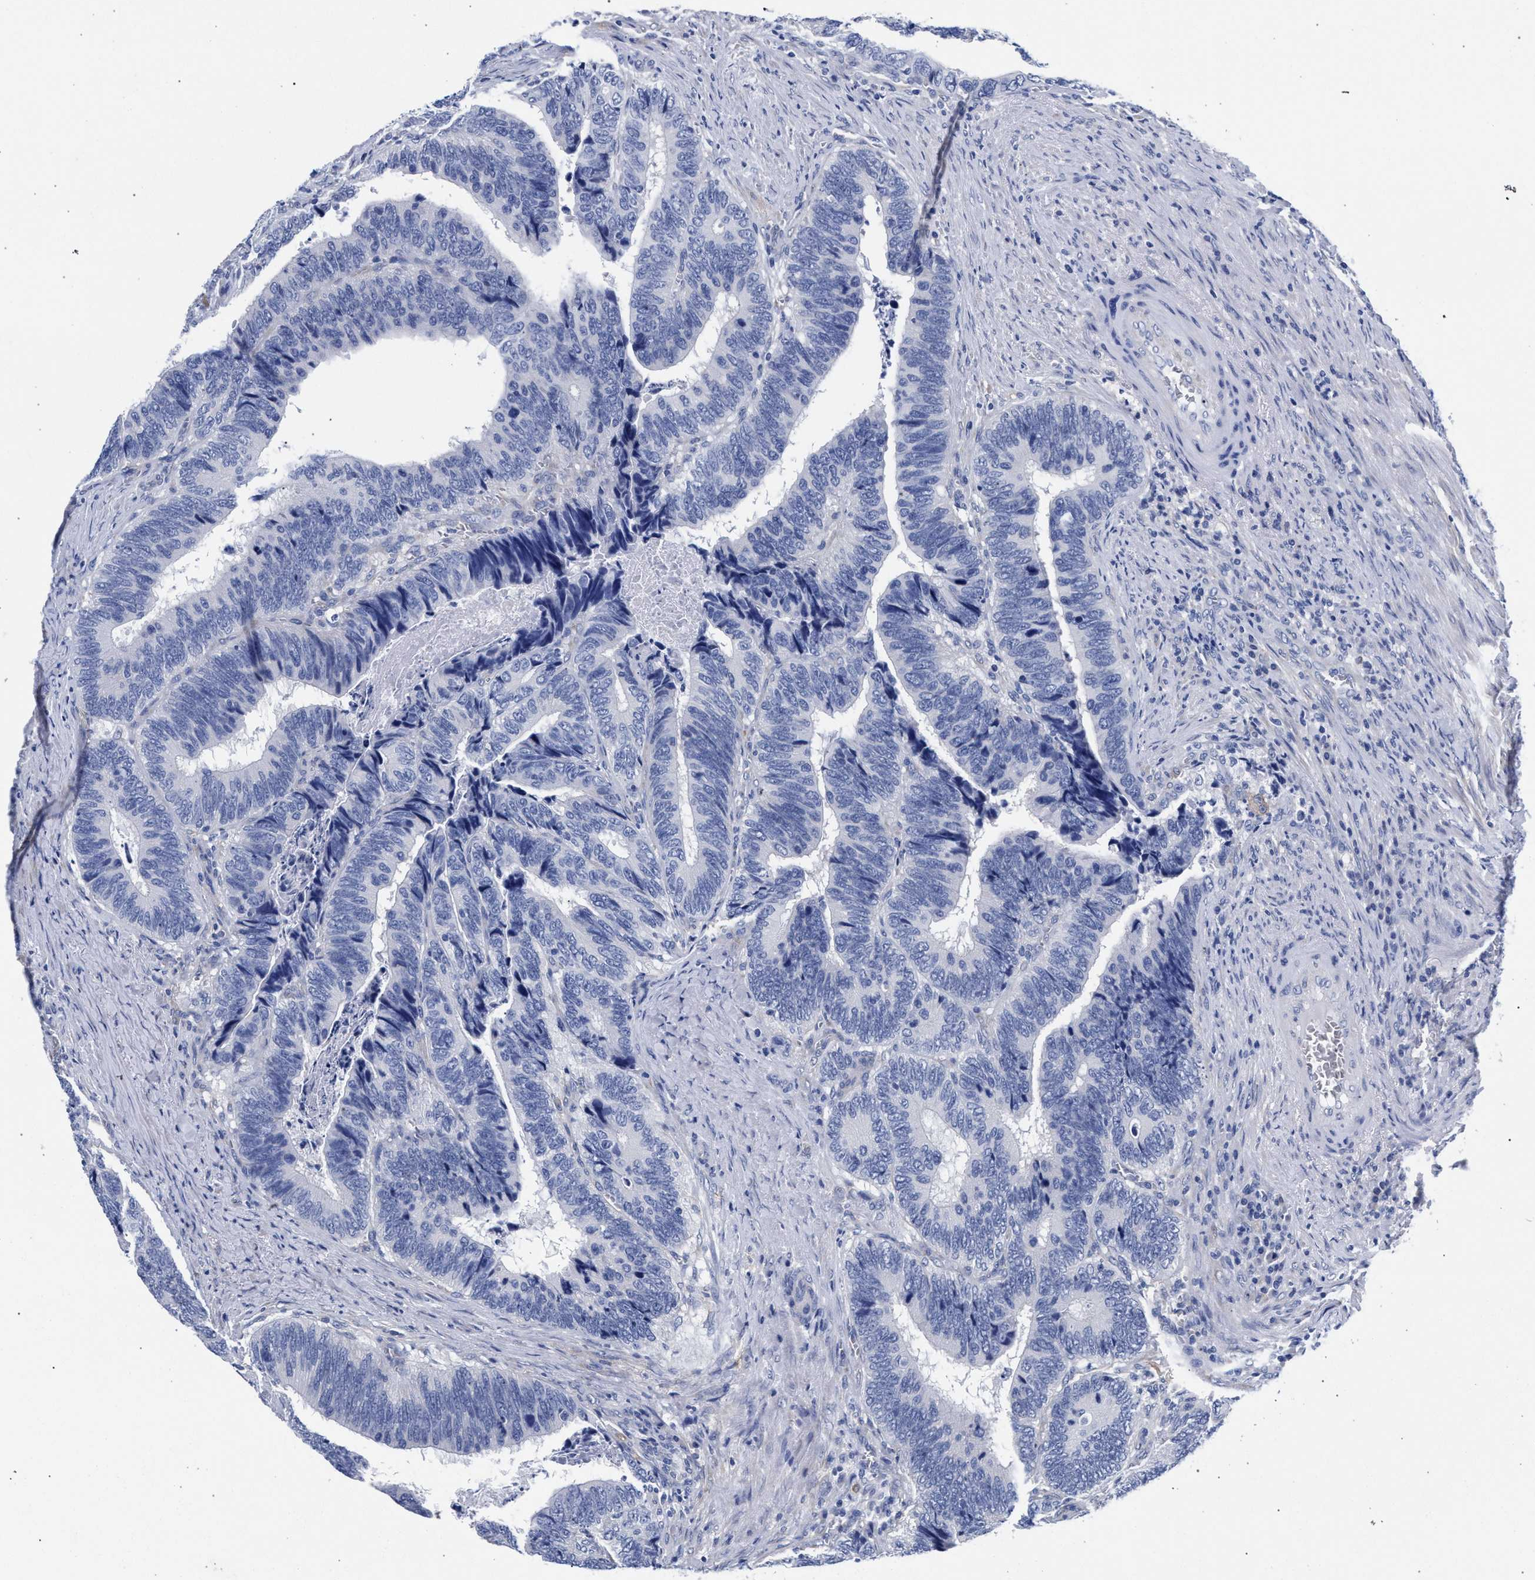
{"staining": {"intensity": "negative", "quantity": "none", "location": "none"}, "tissue": "colorectal cancer", "cell_type": "Tumor cells", "image_type": "cancer", "snomed": [{"axis": "morphology", "description": "Adenocarcinoma, NOS"}, {"axis": "topography", "description": "Colon"}], "caption": "DAB immunohistochemical staining of human adenocarcinoma (colorectal) shows no significant expression in tumor cells. Nuclei are stained in blue.", "gene": "AKAP4", "patient": {"sex": "male", "age": 72}}